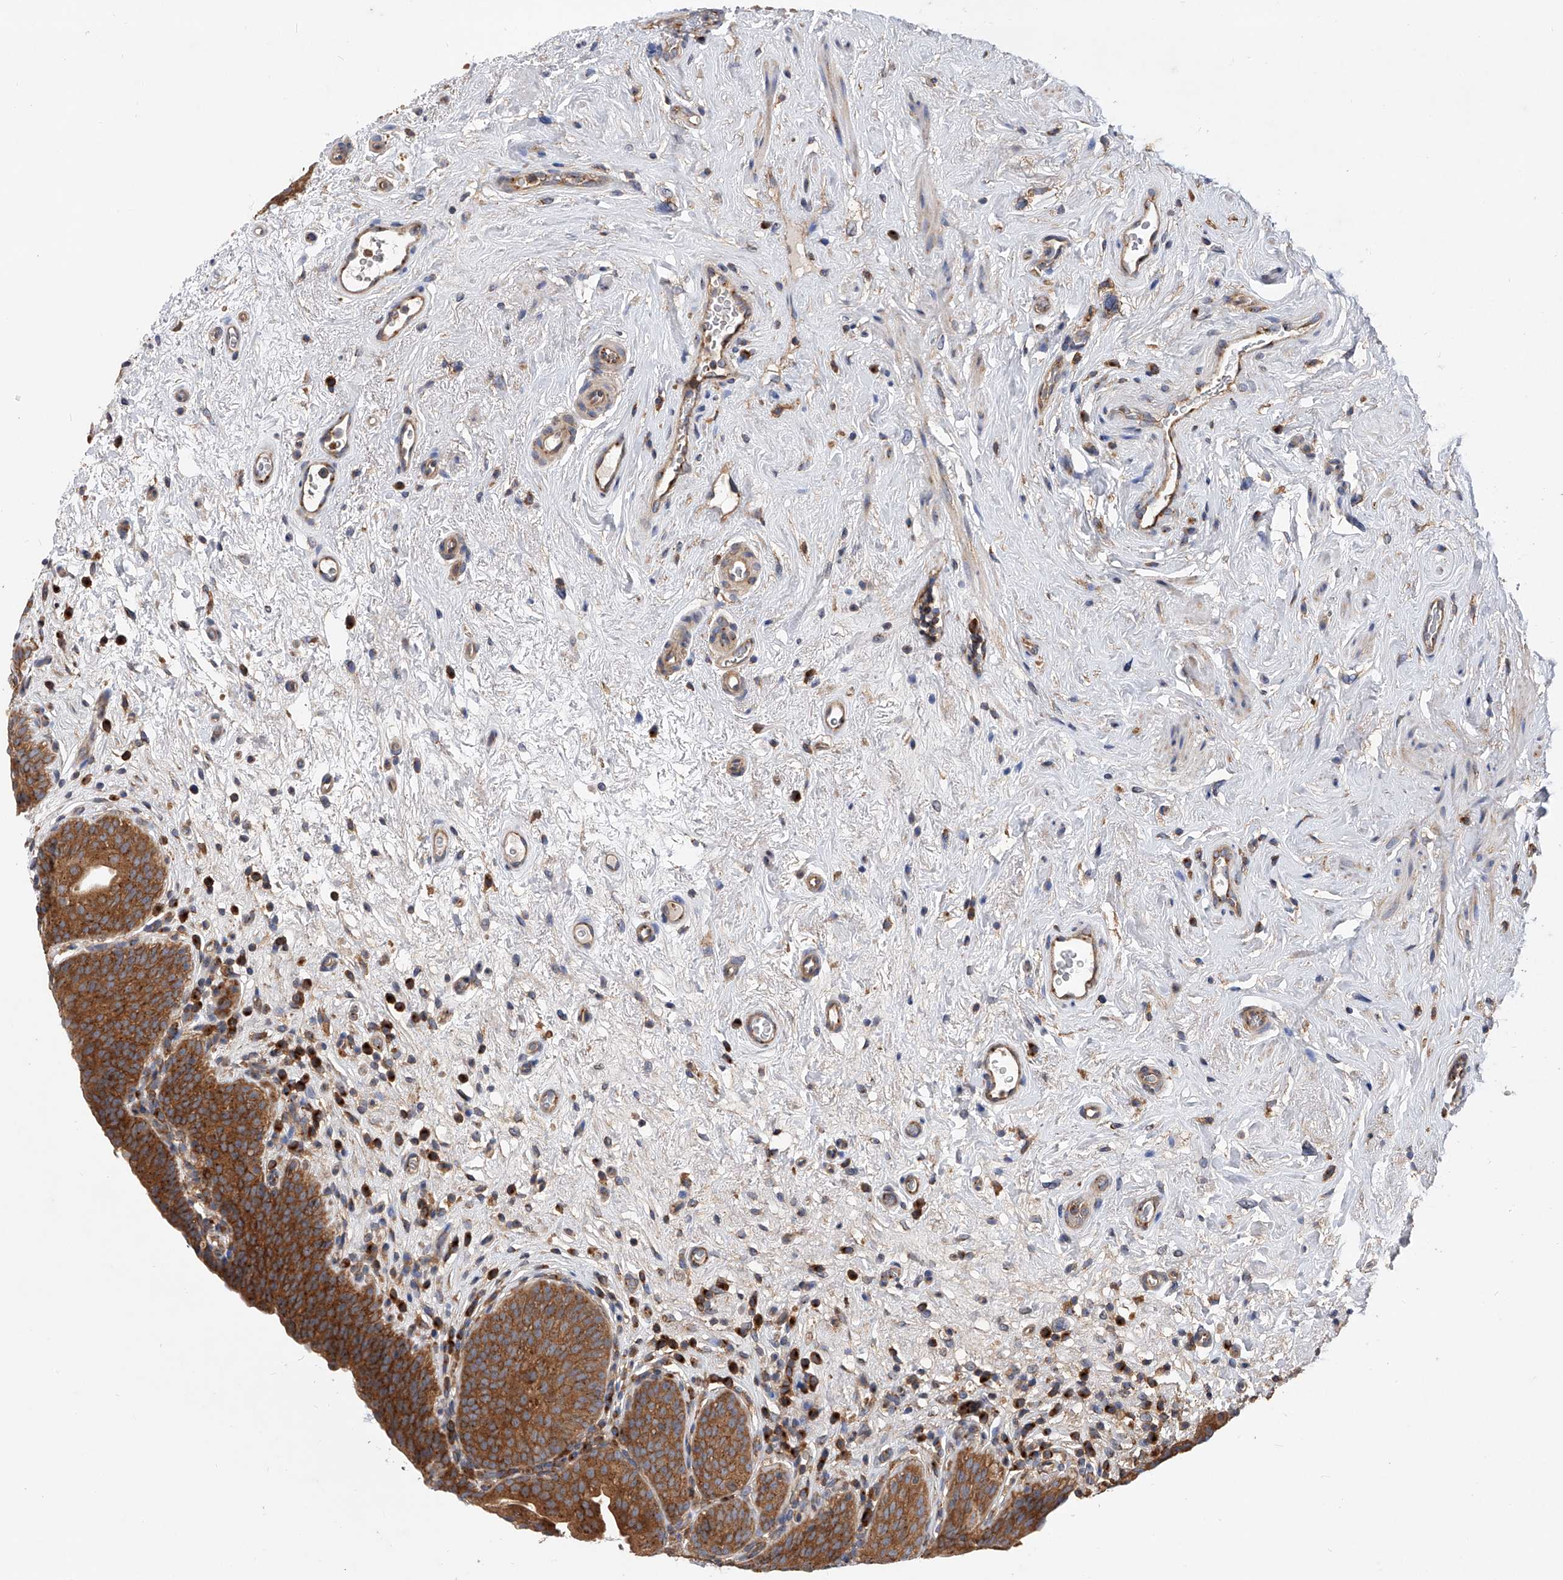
{"staining": {"intensity": "strong", "quantity": ">75%", "location": "cytoplasmic/membranous"}, "tissue": "urinary bladder", "cell_type": "Urothelial cells", "image_type": "normal", "snomed": [{"axis": "morphology", "description": "Normal tissue, NOS"}, {"axis": "topography", "description": "Urinary bladder"}], "caption": "A high amount of strong cytoplasmic/membranous staining is seen in about >75% of urothelial cells in unremarkable urinary bladder.", "gene": "CFAP410", "patient": {"sex": "male", "age": 83}}